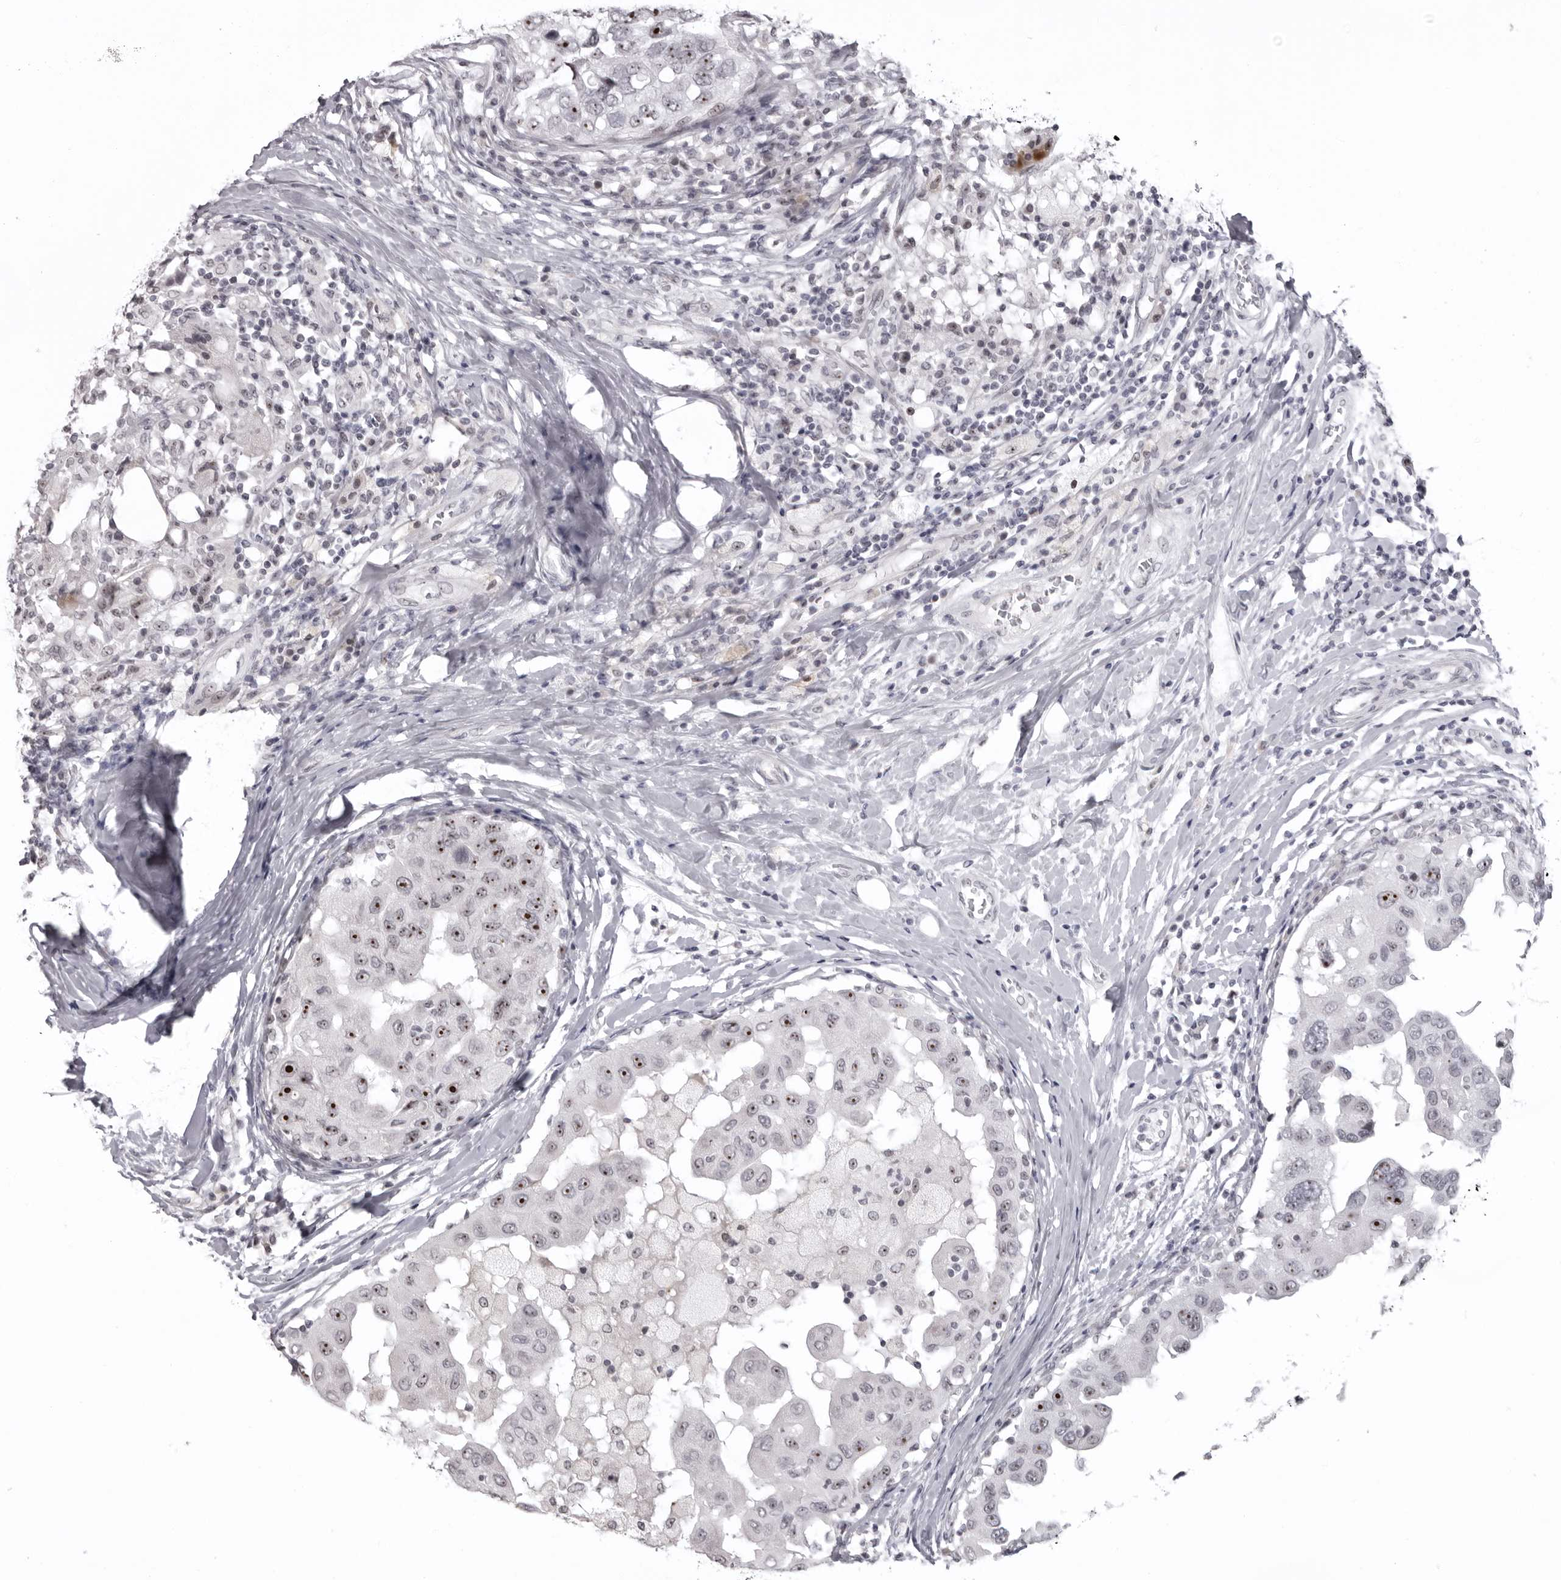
{"staining": {"intensity": "strong", "quantity": ">75%", "location": "nuclear"}, "tissue": "breast cancer", "cell_type": "Tumor cells", "image_type": "cancer", "snomed": [{"axis": "morphology", "description": "Duct carcinoma"}, {"axis": "topography", "description": "Breast"}], "caption": "Immunohistochemical staining of breast infiltrating ductal carcinoma reveals high levels of strong nuclear protein positivity in approximately >75% of tumor cells.", "gene": "HELZ", "patient": {"sex": "female", "age": 27}}